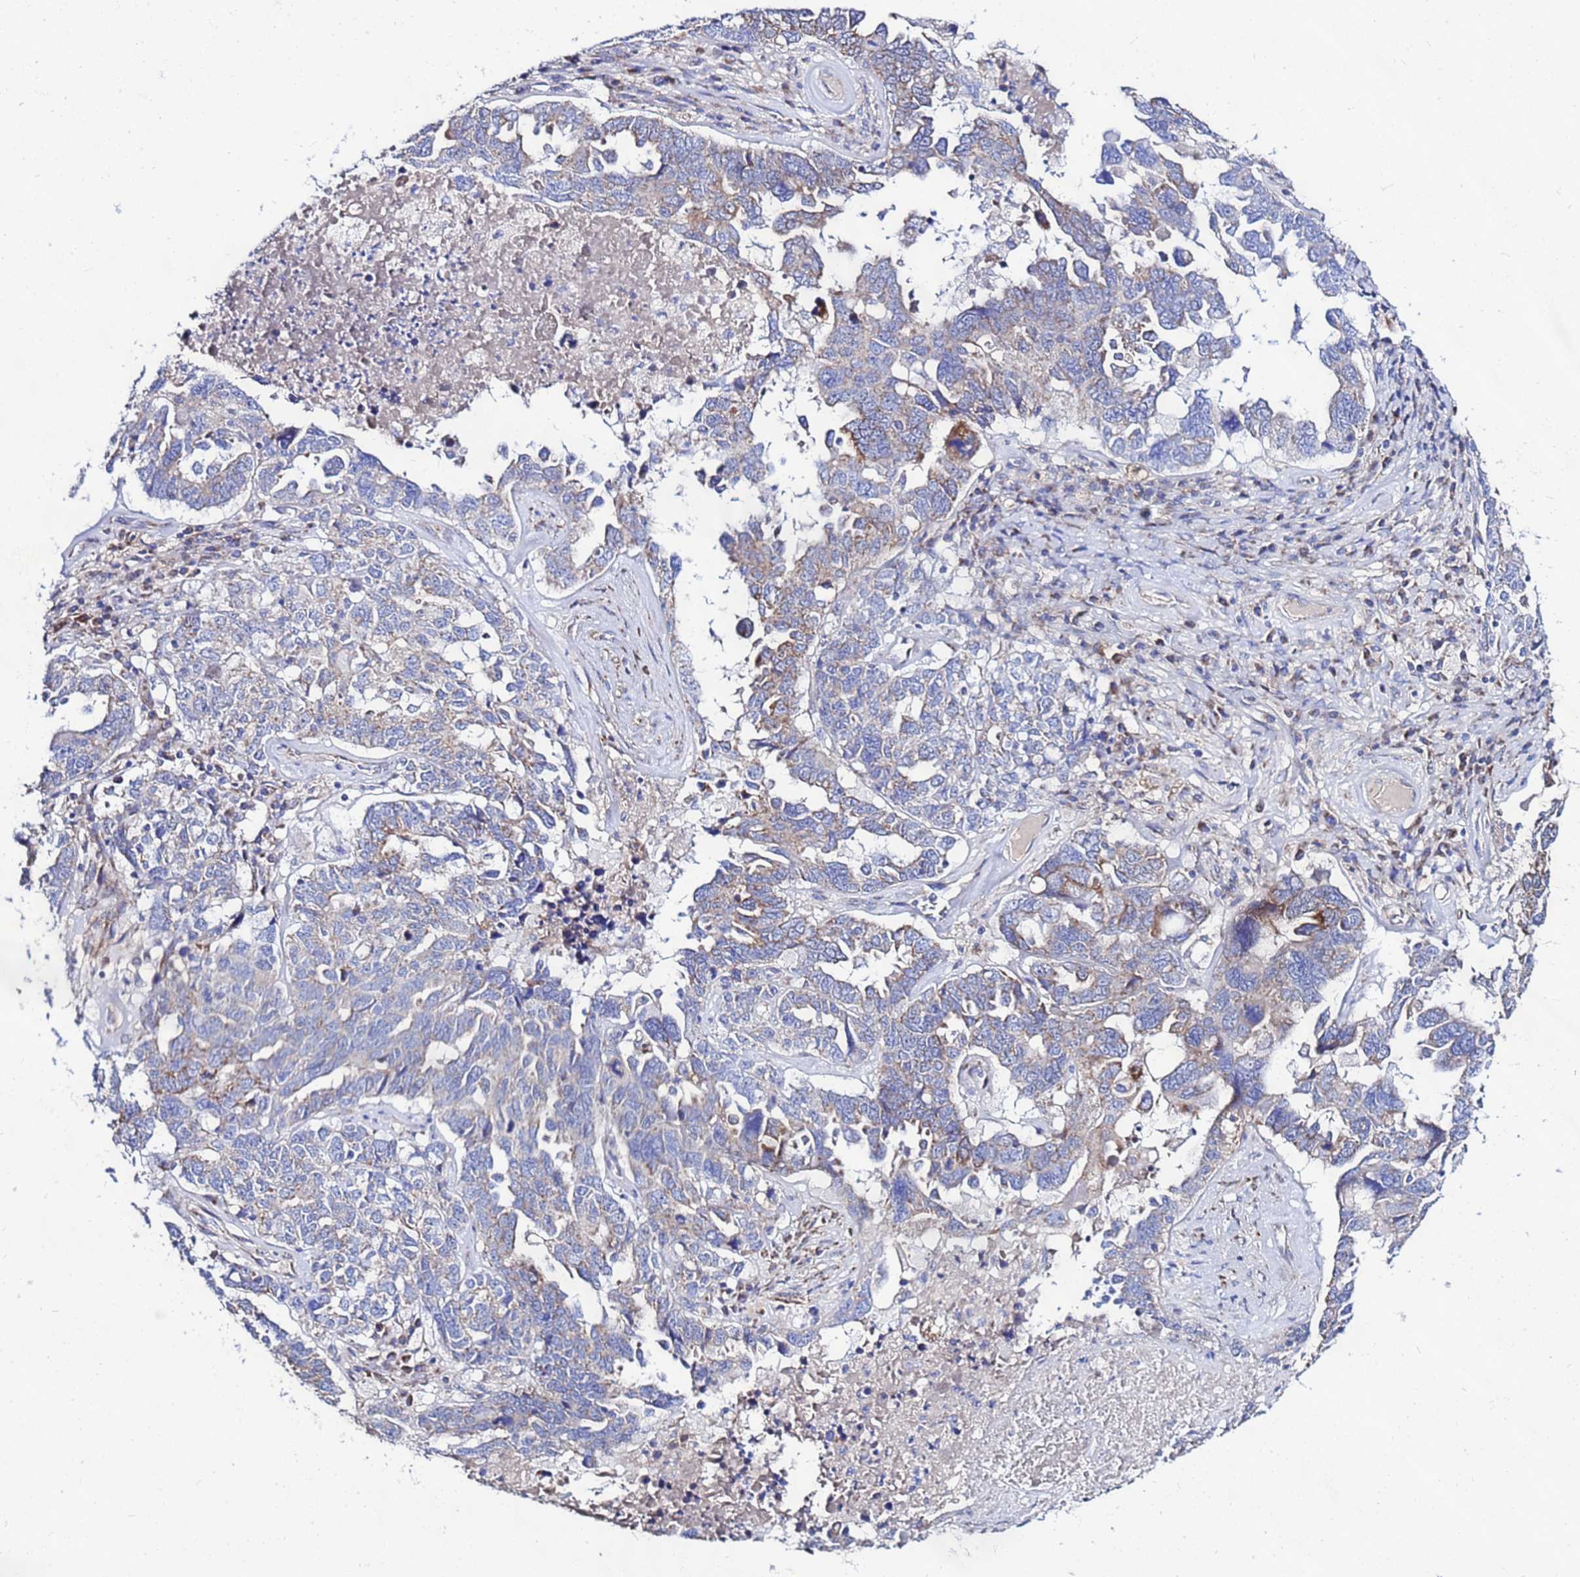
{"staining": {"intensity": "moderate", "quantity": "25%-75%", "location": "cytoplasmic/membranous"}, "tissue": "ovarian cancer", "cell_type": "Tumor cells", "image_type": "cancer", "snomed": [{"axis": "morphology", "description": "Carcinoma, endometroid"}, {"axis": "topography", "description": "Ovary"}], "caption": "Brown immunohistochemical staining in ovarian cancer (endometroid carcinoma) demonstrates moderate cytoplasmic/membranous staining in approximately 25%-75% of tumor cells. The protein of interest is shown in brown color, while the nuclei are stained blue.", "gene": "FAHD2A", "patient": {"sex": "female", "age": 62}}